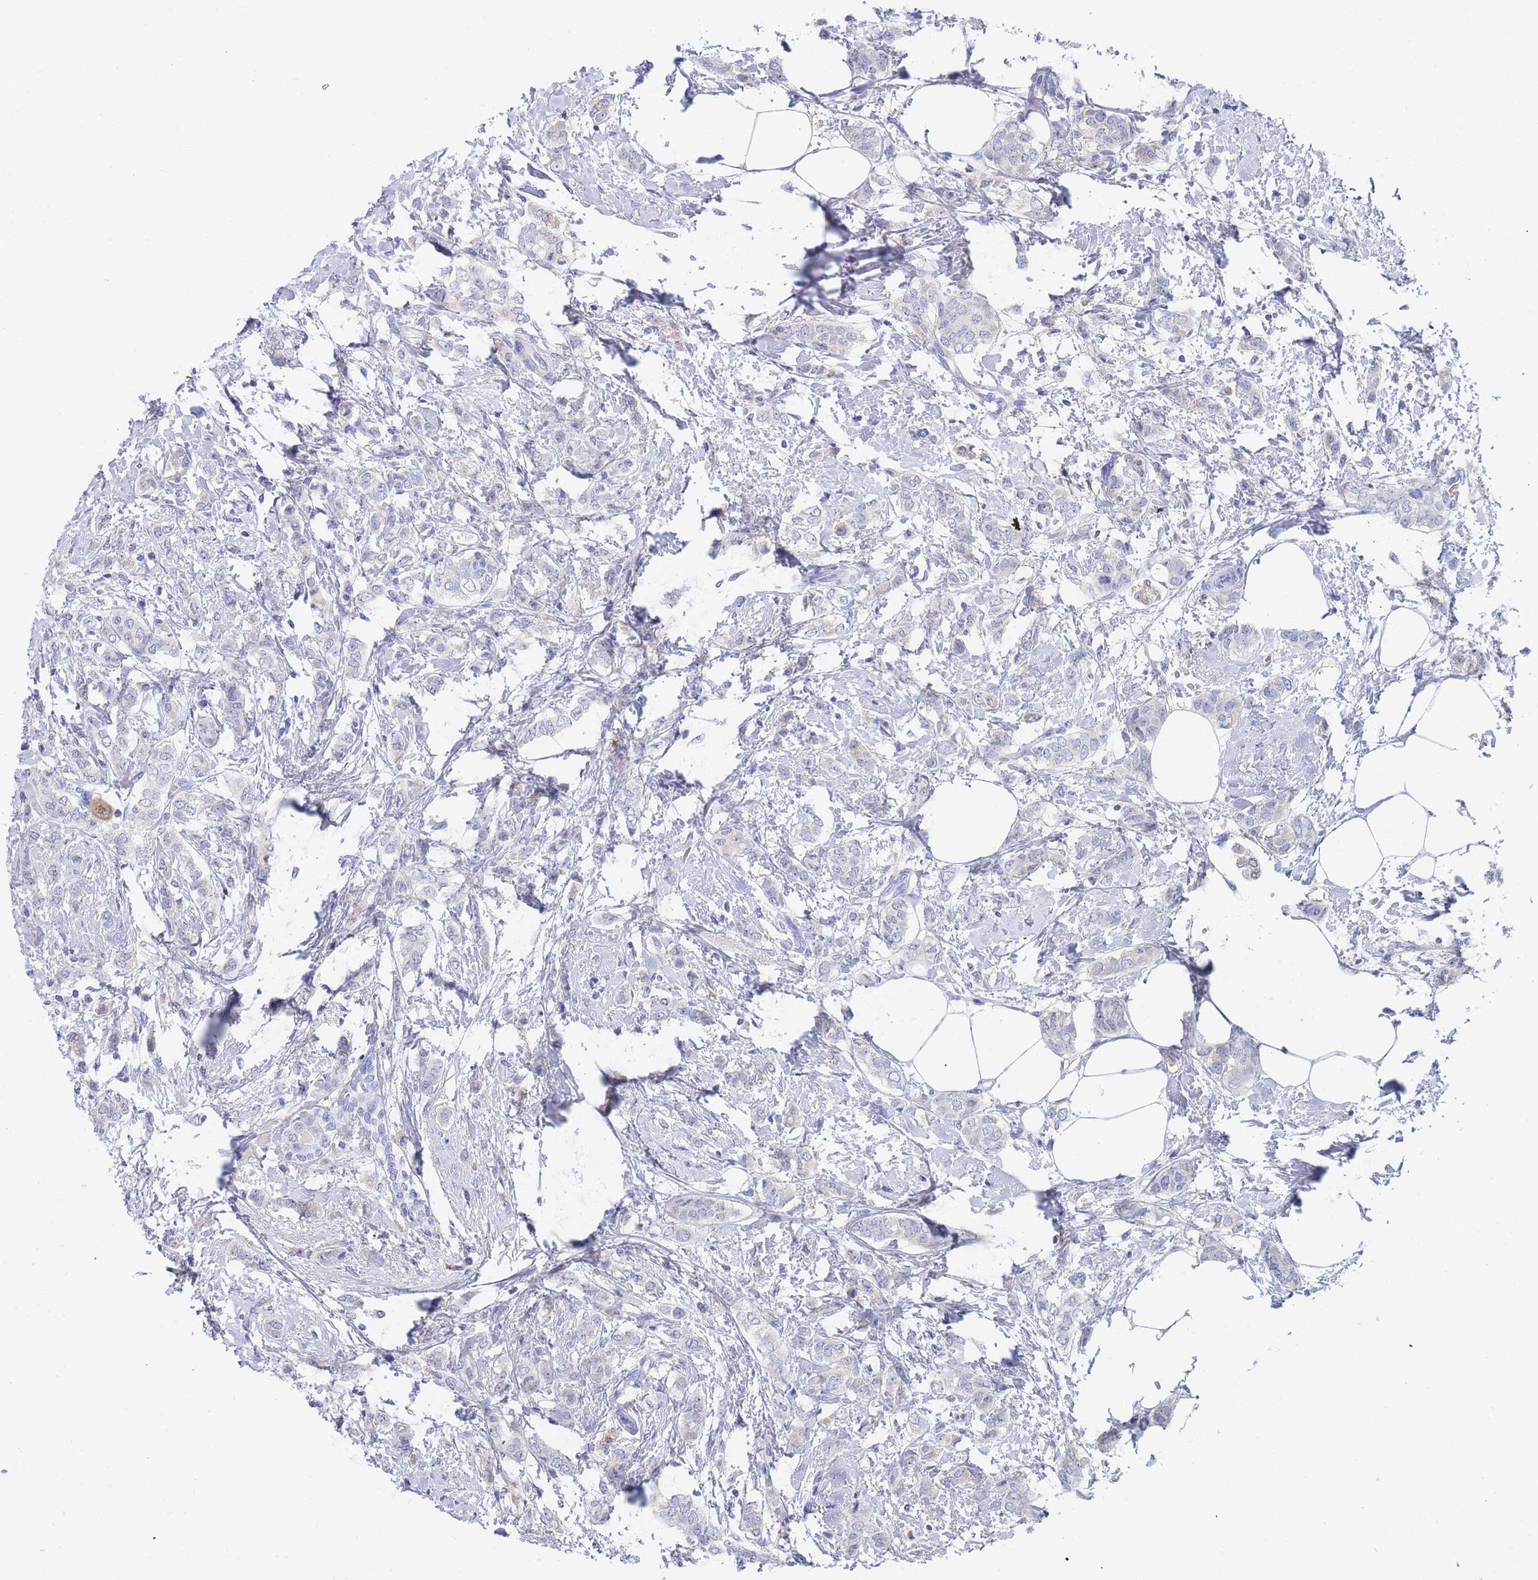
{"staining": {"intensity": "negative", "quantity": "none", "location": "none"}, "tissue": "breast cancer", "cell_type": "Tumor cells", "image_type": "cancer", "snomed": [{"axis": "morphology", "description": "Duct carcinoma"}, {"axis": "topography", "description": "Breast"}], "caption": "Protein analysis of invasive ductal carcinoma (breast) displays no significant staining in tumor cells.", "gene": "SLC25A35", "patient": {"sex": "female", "age": 72}}